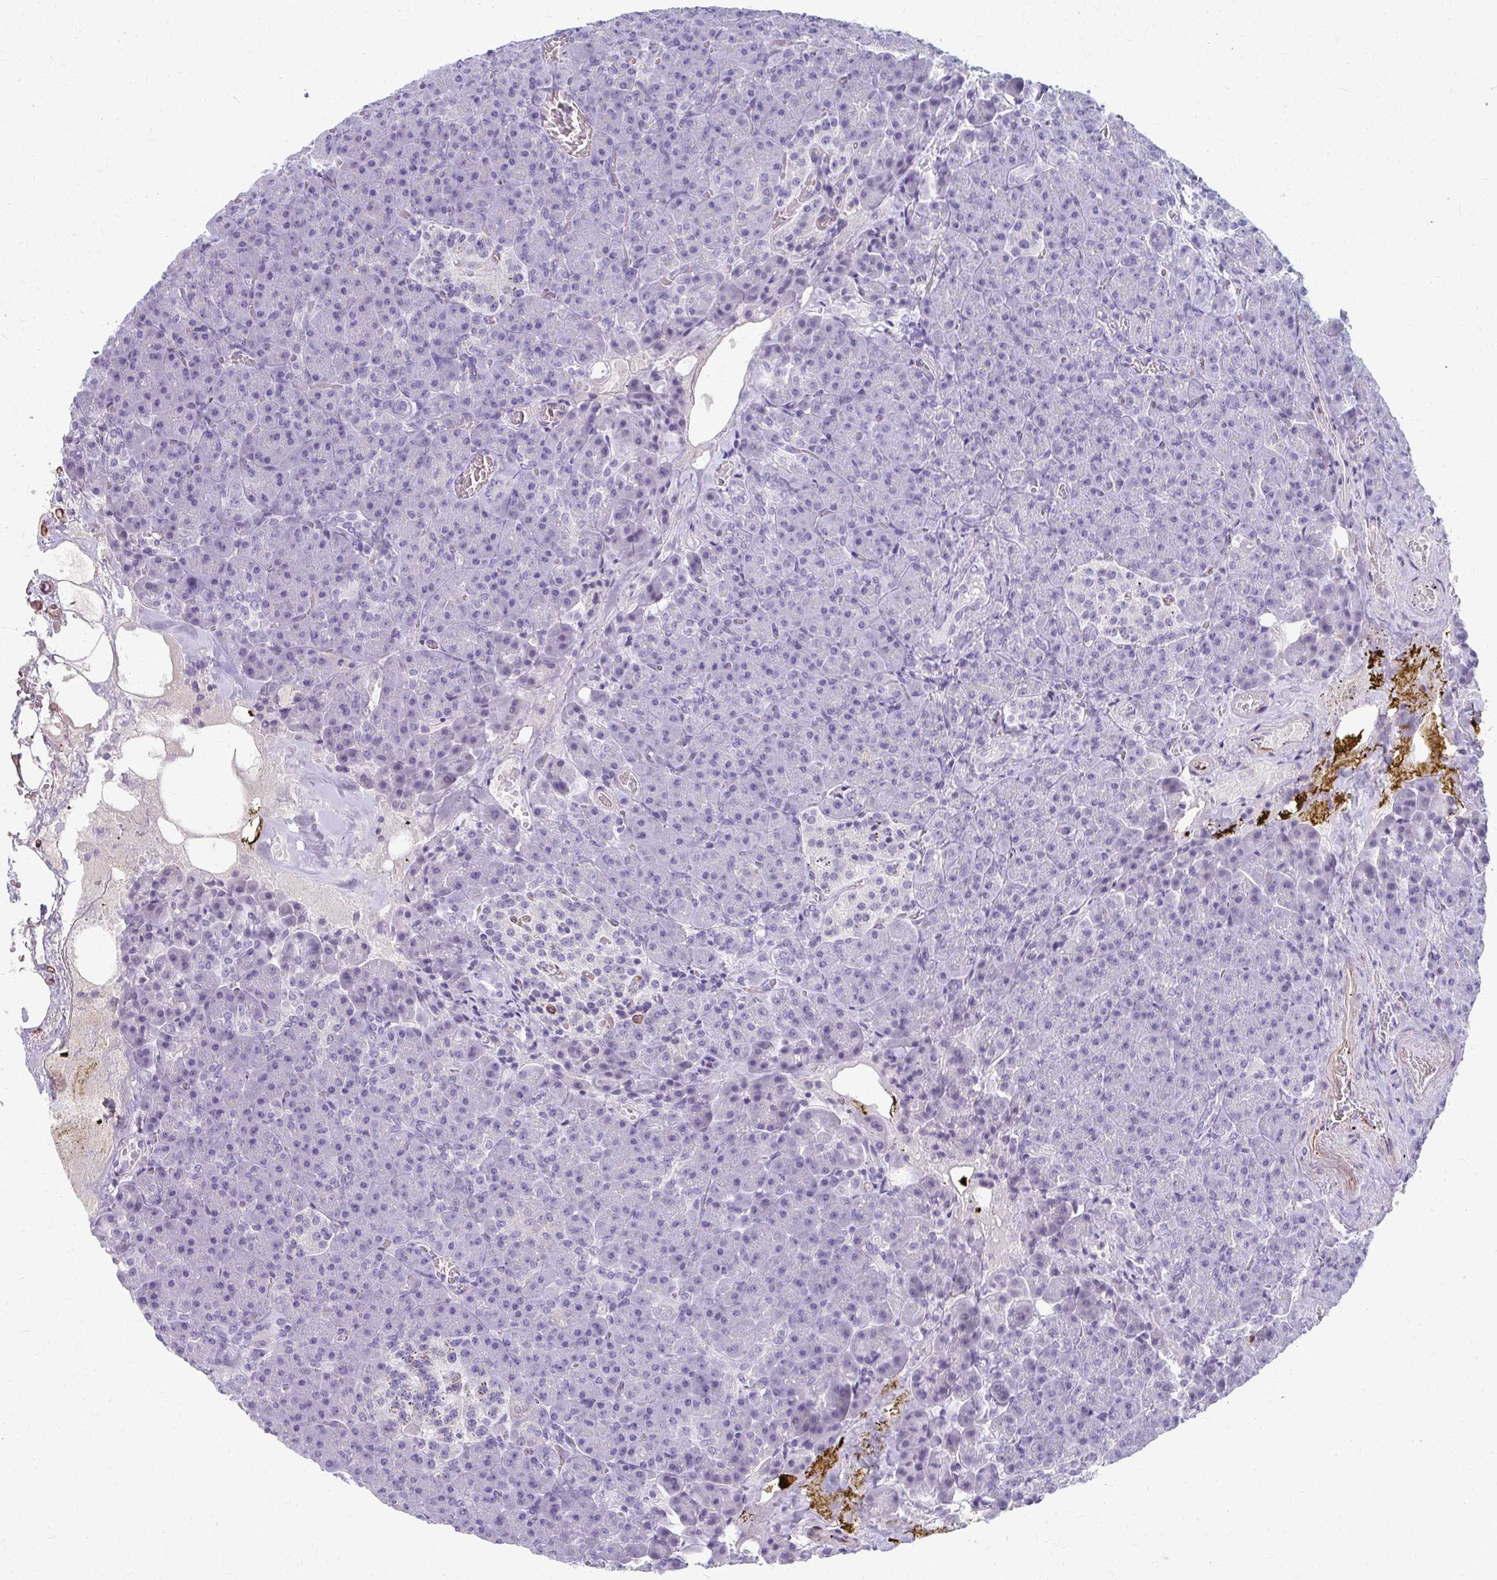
{"staining": {"intensity": "negative", "quantity": "none", "location": "none"}, "tissue": "pancreas", "cell_type": "Exocrine glandular cells", "image_type": "normal", "snomed": [{"axis": "morphology", "description": "Normal tissue, NOS"}, {"axis": "topography", "description": "Pancreas"}], "caption": "Exocrine glandular cells are negative for brown protein staining in benign pancreas. Nuclei are stained in blue.", "gene": "ADIPOQ", "patient": {"sex": "female", "age": 74}}